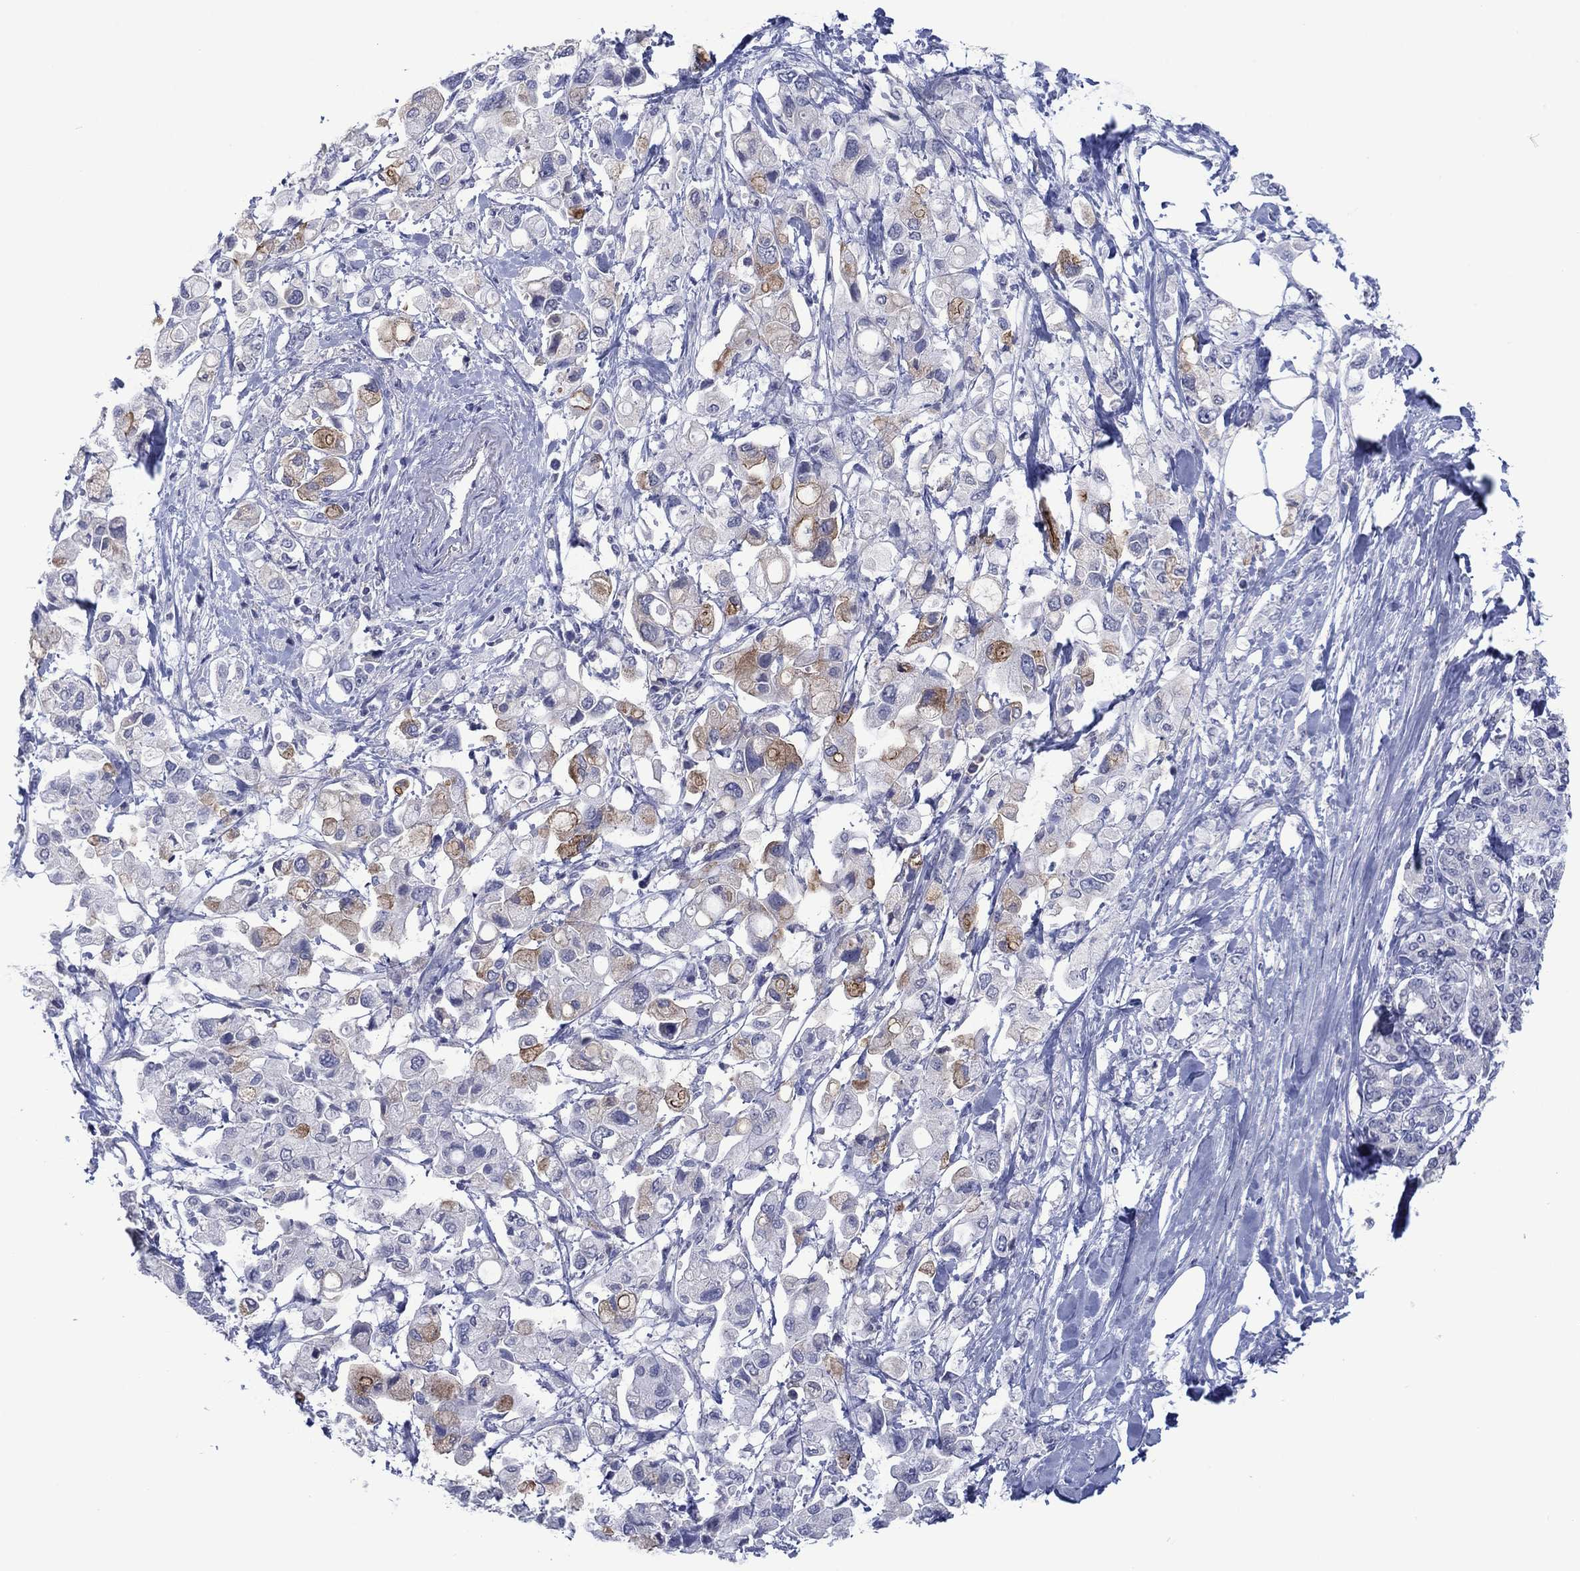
{"staining": {"intensity": "strong", "quantity": "<25%", "location": "cytoplasmic/membranous"}, "tissue": "pancreatic cancer", "cell_type": "Tumor cells", "image_type": "cancer", "snomed": [{"axis": "morphology", "description": "Adenocarcinoma, NOS"}, {"axis": "topography", "description": "Pancreas"}], "caption": "A medium amount of strong cytoplasmic/membranous positivity is seen in approximately <25% of tumor cells in pancreatic cancer tissue.", "gene": "FER1L6", "patient": {"sex": "female", "age": 56}}